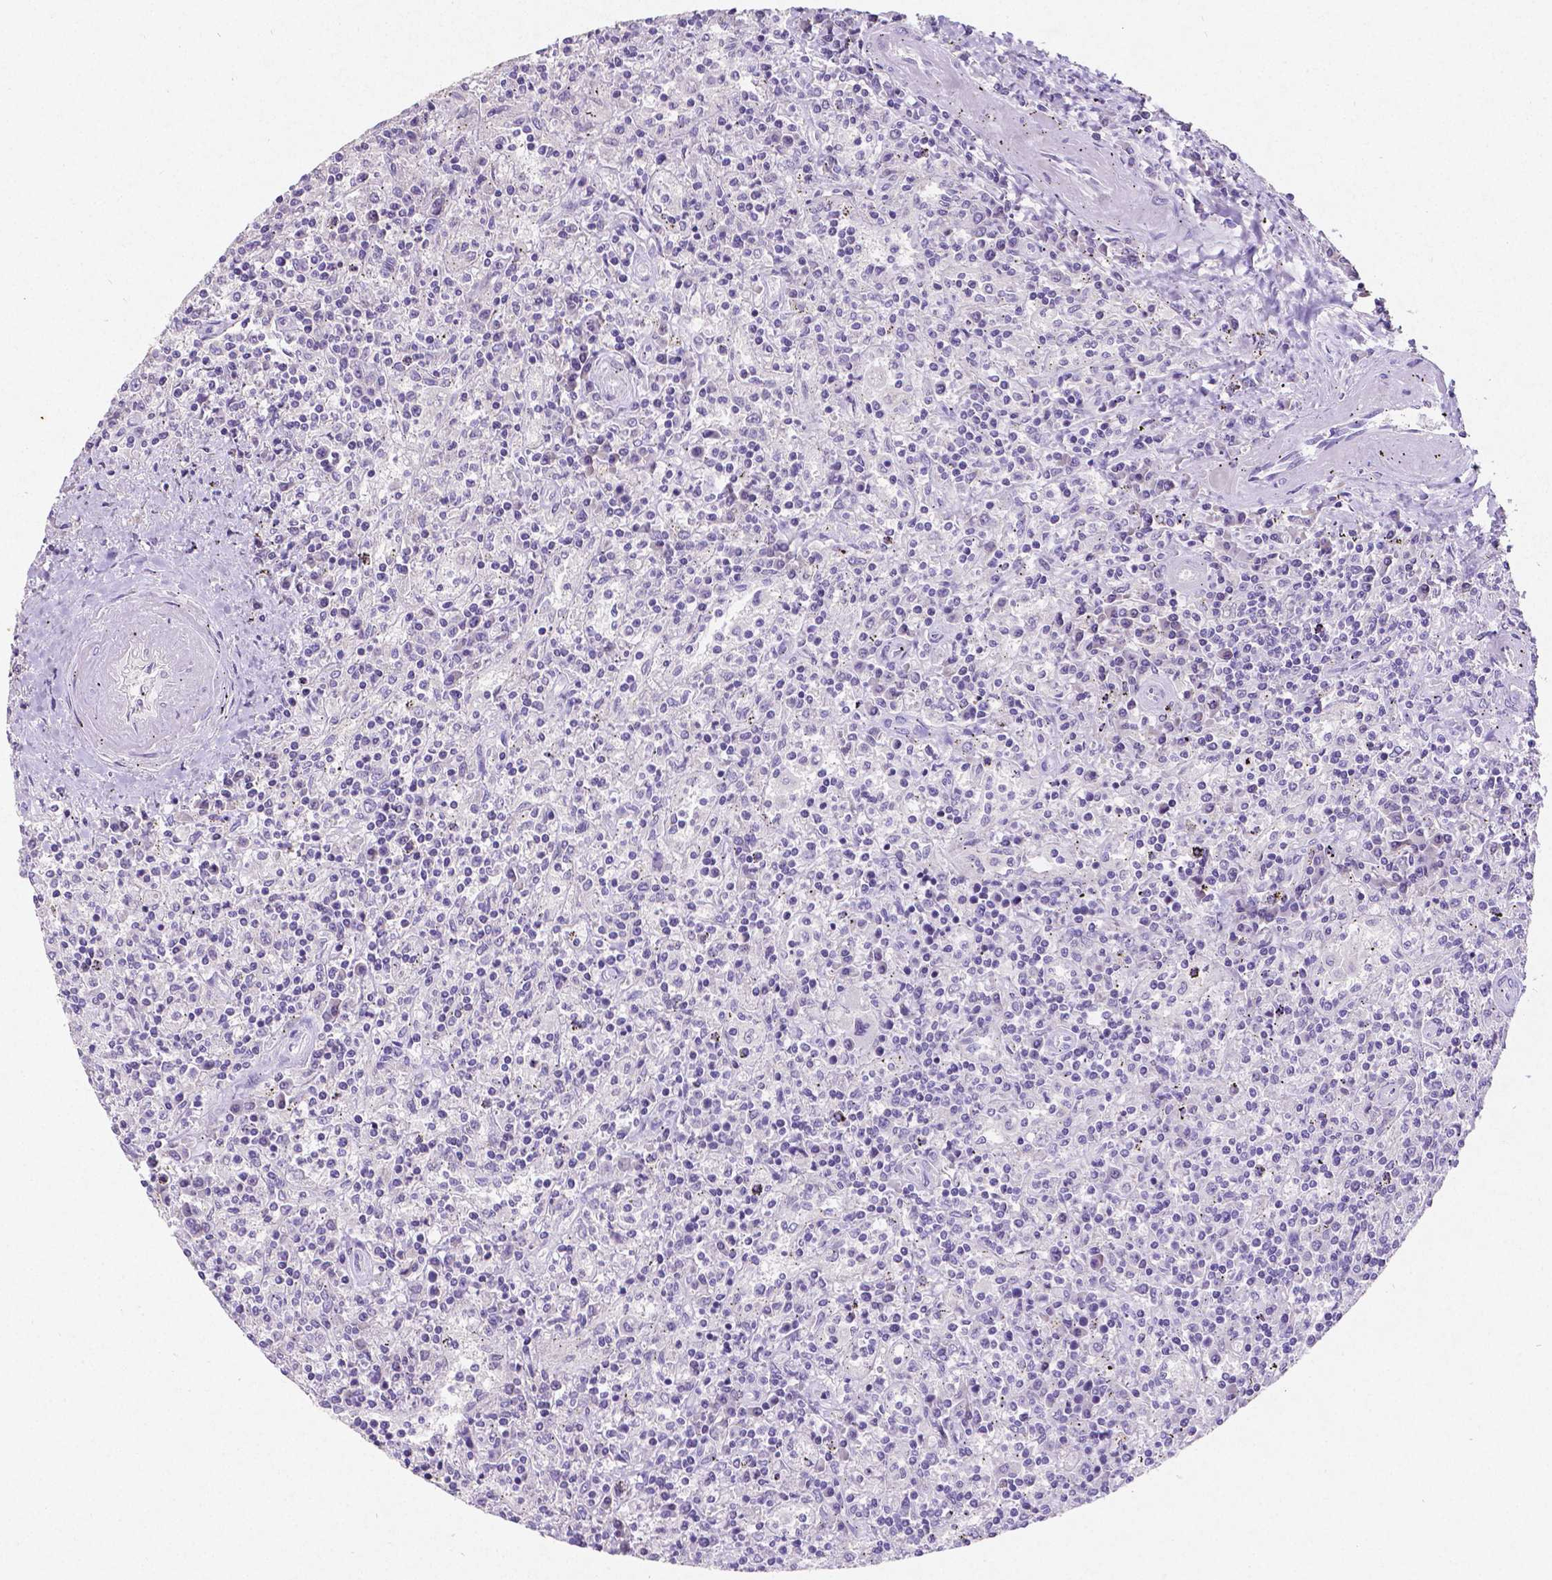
{"staining": {"intensity": "negative", "quantity": "none", "location": "none"}, "tissue": "lymphoma", "cell_type": "Tumor cells", "image_type": "cancer", "snomed": [{"axis": "morphology", "description": "Malignant lymphoma, non-Hodgkin's type, Low grade"}, {"axis": "topography", "description": "Spleen"}], "caption": "A histopathology image of low-grade malignant lymphoma, non-Hodgkin's type stained for a protein shows no brown staining in tumor cells. Brightfield microscopy of immunohistochemistry stained with DAB (3,3'-diaminobenzidine) (brown) and hematoxylin (blue), captured at high magnification.", "gene": "SATB2", "patient": {"sex": "male", "age": 62}}